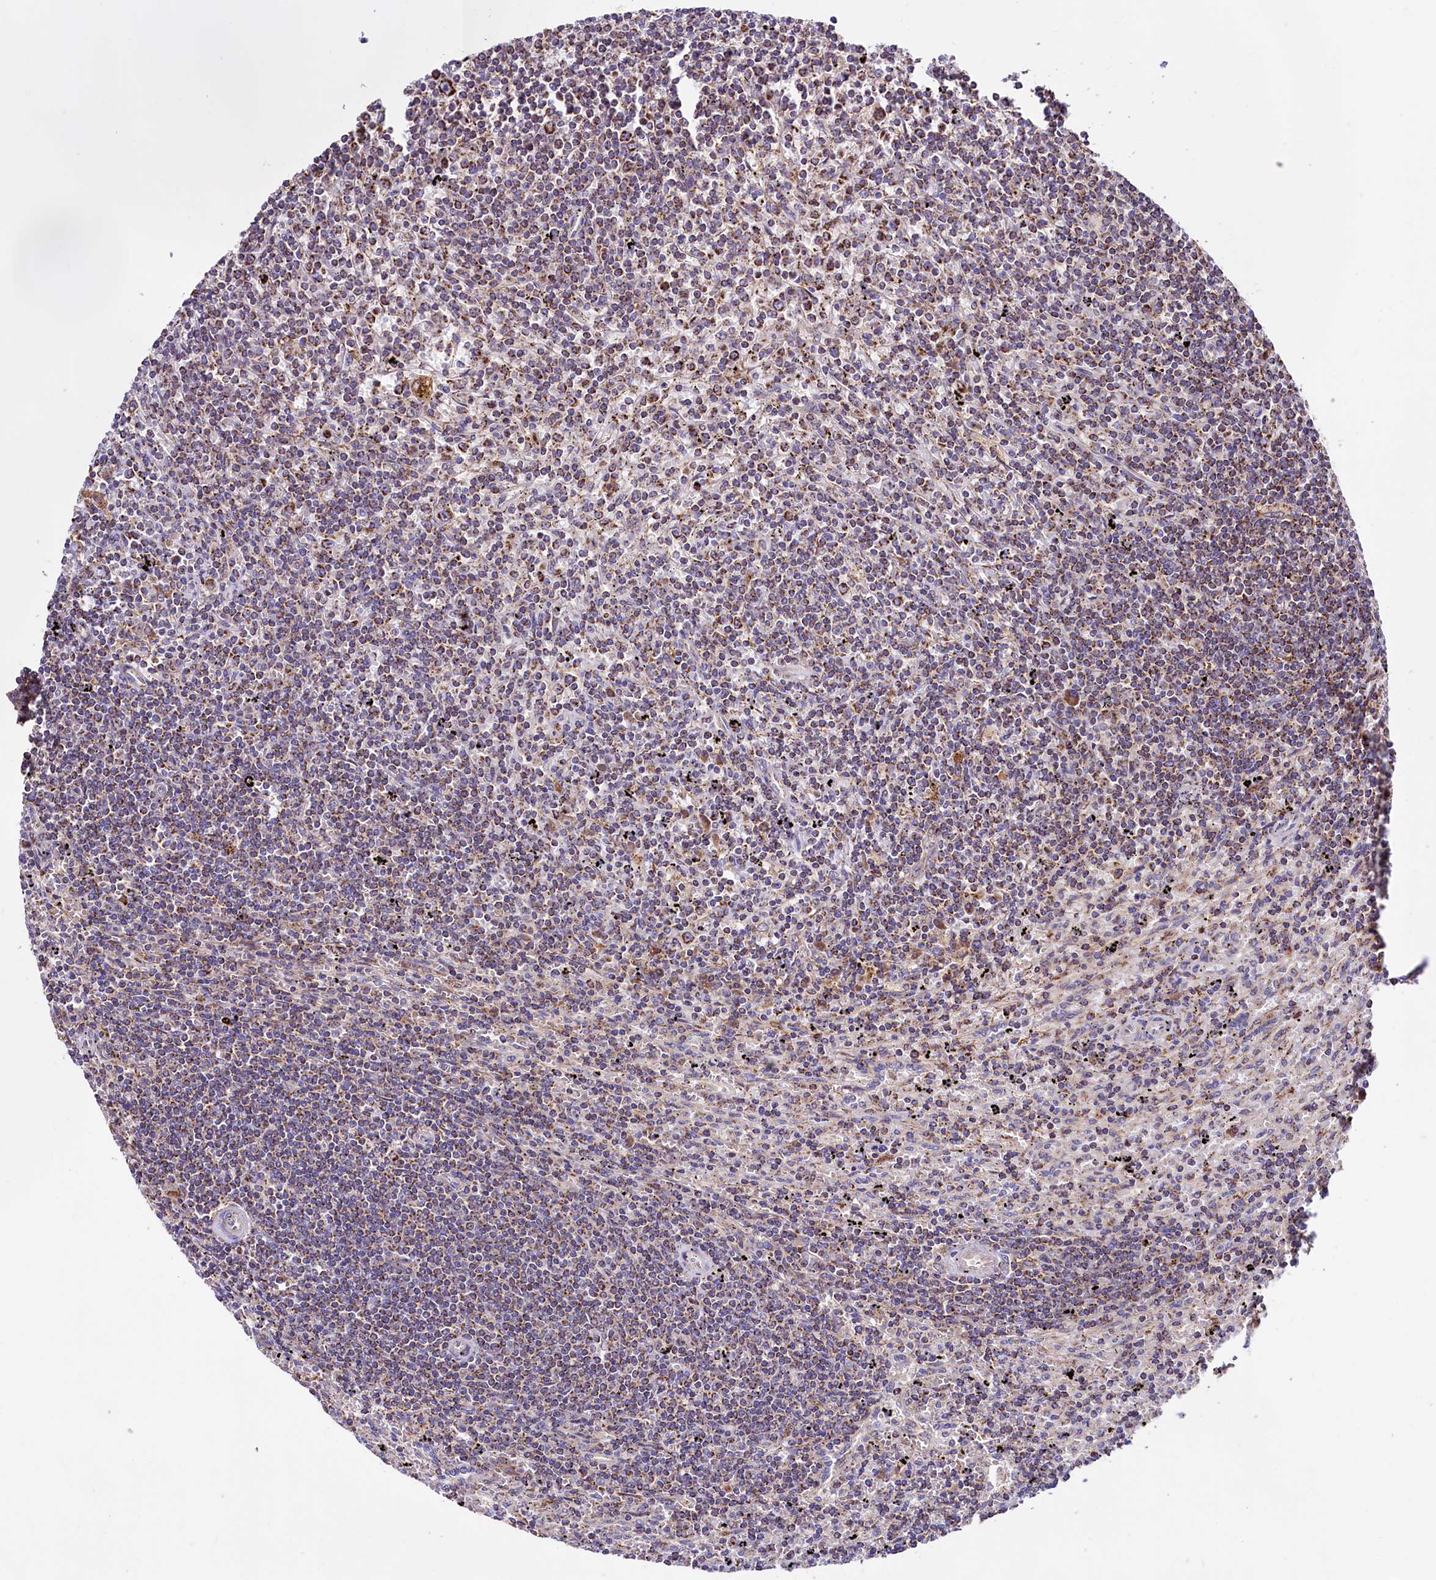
{"staining": {"intensity": "weak", "quantity": "25%-75%", "location": "cytoplasmic/membranous"}, "tissue": "lymphoma", "cell_type": "Tumor cells", "image_type": "cancer", "snomed": [{"axis": "morphology", "description": "Malignant lymphoma, non-Hodgkin's type, Low grade"}, {"axis": "topography", "description": "Spleen"}], "caption": "High-power microscopy captured an immunohistochemistry image of lymphoma, revealing weak cytoplasmic/membranous expression in approximately 25%-75% of tumor cells.", "gene": "STARD5", "patient": {"sex": "male", "age": 76}}